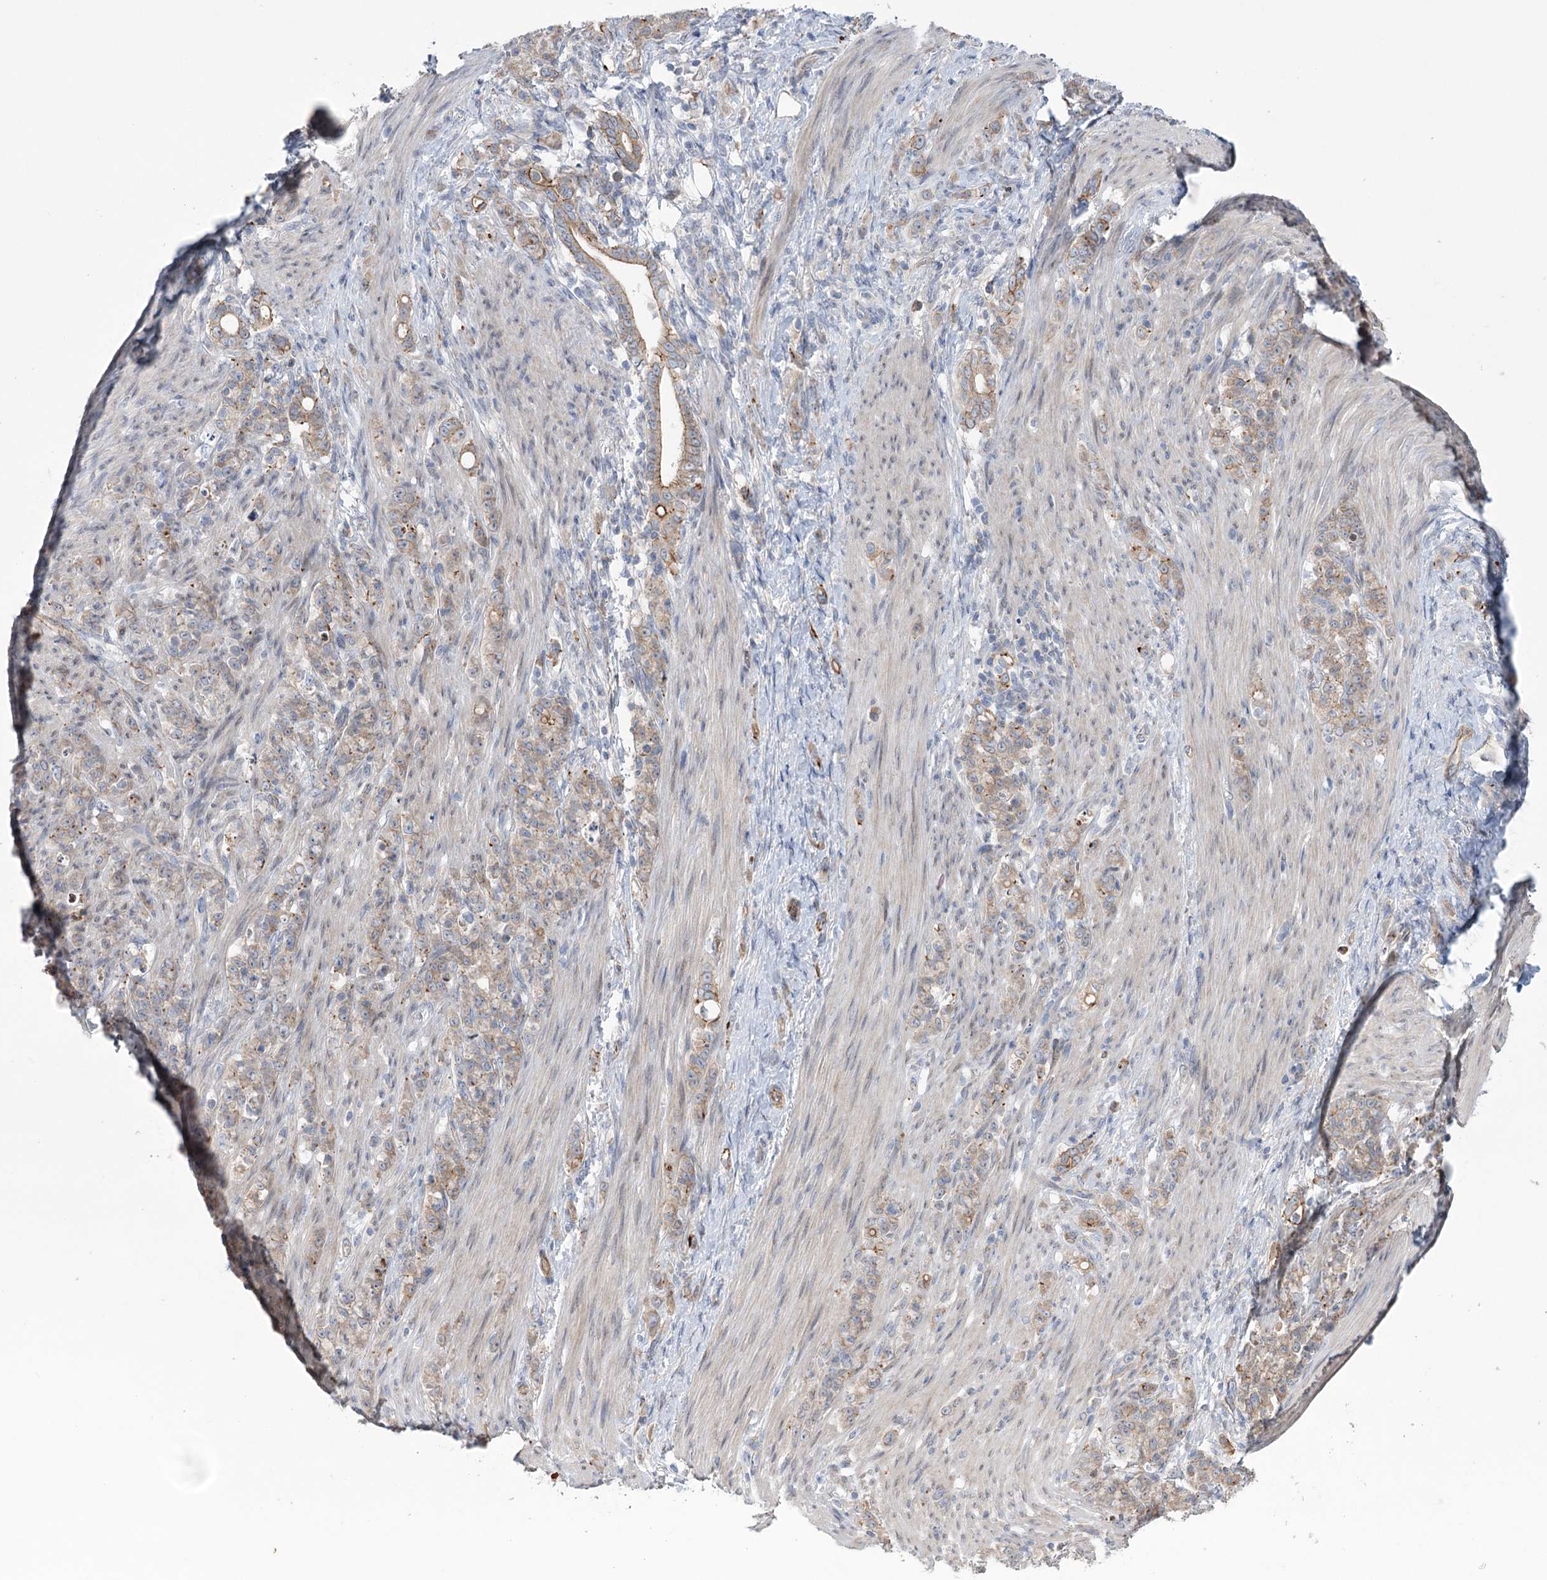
{"staining": {"intensity": "weak", "quantity": "25%-75%", "location": "cytoplasmic/membranous"}, "tissue": "stomach cancer", "cell_type": "Tumor cells", "image_type": "cancer", "snomed": [{"axis": "morphology", "description": "Adenocarcinoma, NOS"}, {"axis": "topography", "description": "Stomach"}], "caption": "High-magnification brightfield microscopy of stomach adenocarcinoma stained with DAB (brown) and counterstained with hematoxylin (blue). tumor cells exhibit weak cytoplasmic/membranous positivity is seen in about25%-75% of cells.", "gene": "TRIM71", "patient": {"sex": "female", "age": 79}}